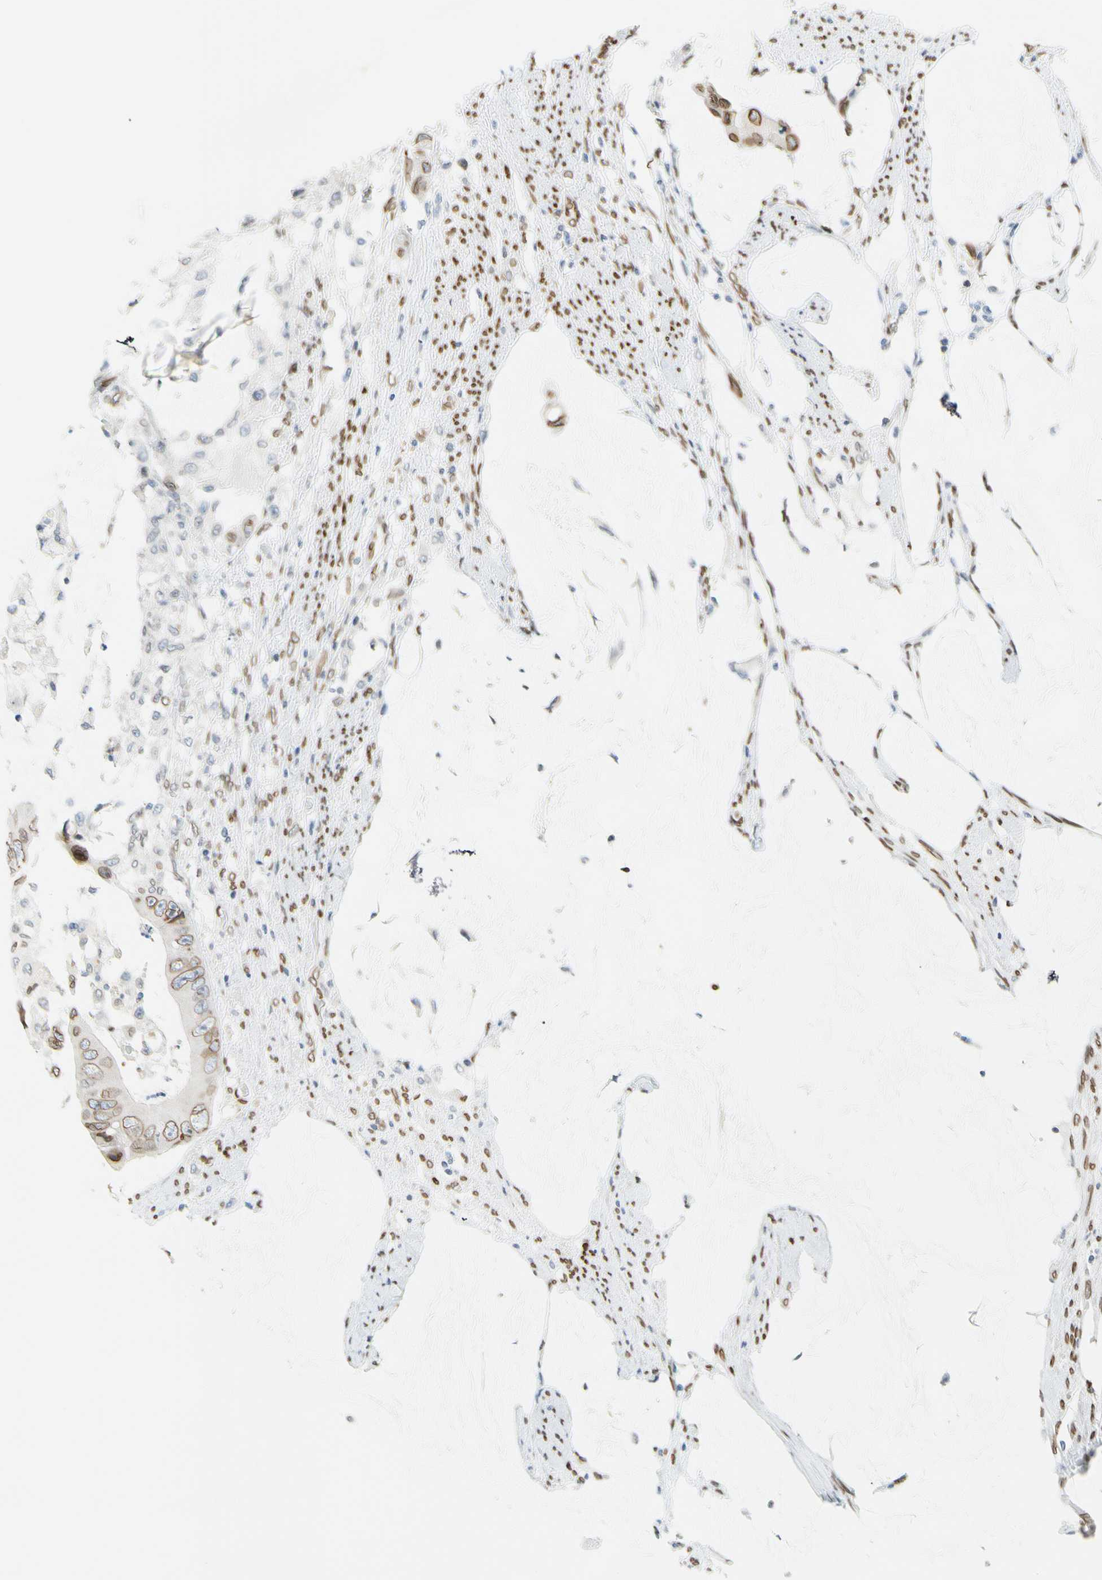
{"staining": {"intensity": "moderate", "quantity": ">75%", "location": "cytoplasmic/membranous,nuclear"}, "tissue": "colorectal cancer", "cell_type": "Tumor cells", "image_type": "cancer", "snomed": [{"axis": "morphology", "description": "Adenocarcinoma, NOS"}, {"axis": "topography", "description": "Rectum"}], "caption": "IHC of colorectal adenocarcinoma demonstrates medium levels of moderate cytoplasmic/membranous and nuclear expression in approximately >75% of tumor cells.", "gene": "SUN1", "patient": {"sex": "female", "age": 77}}